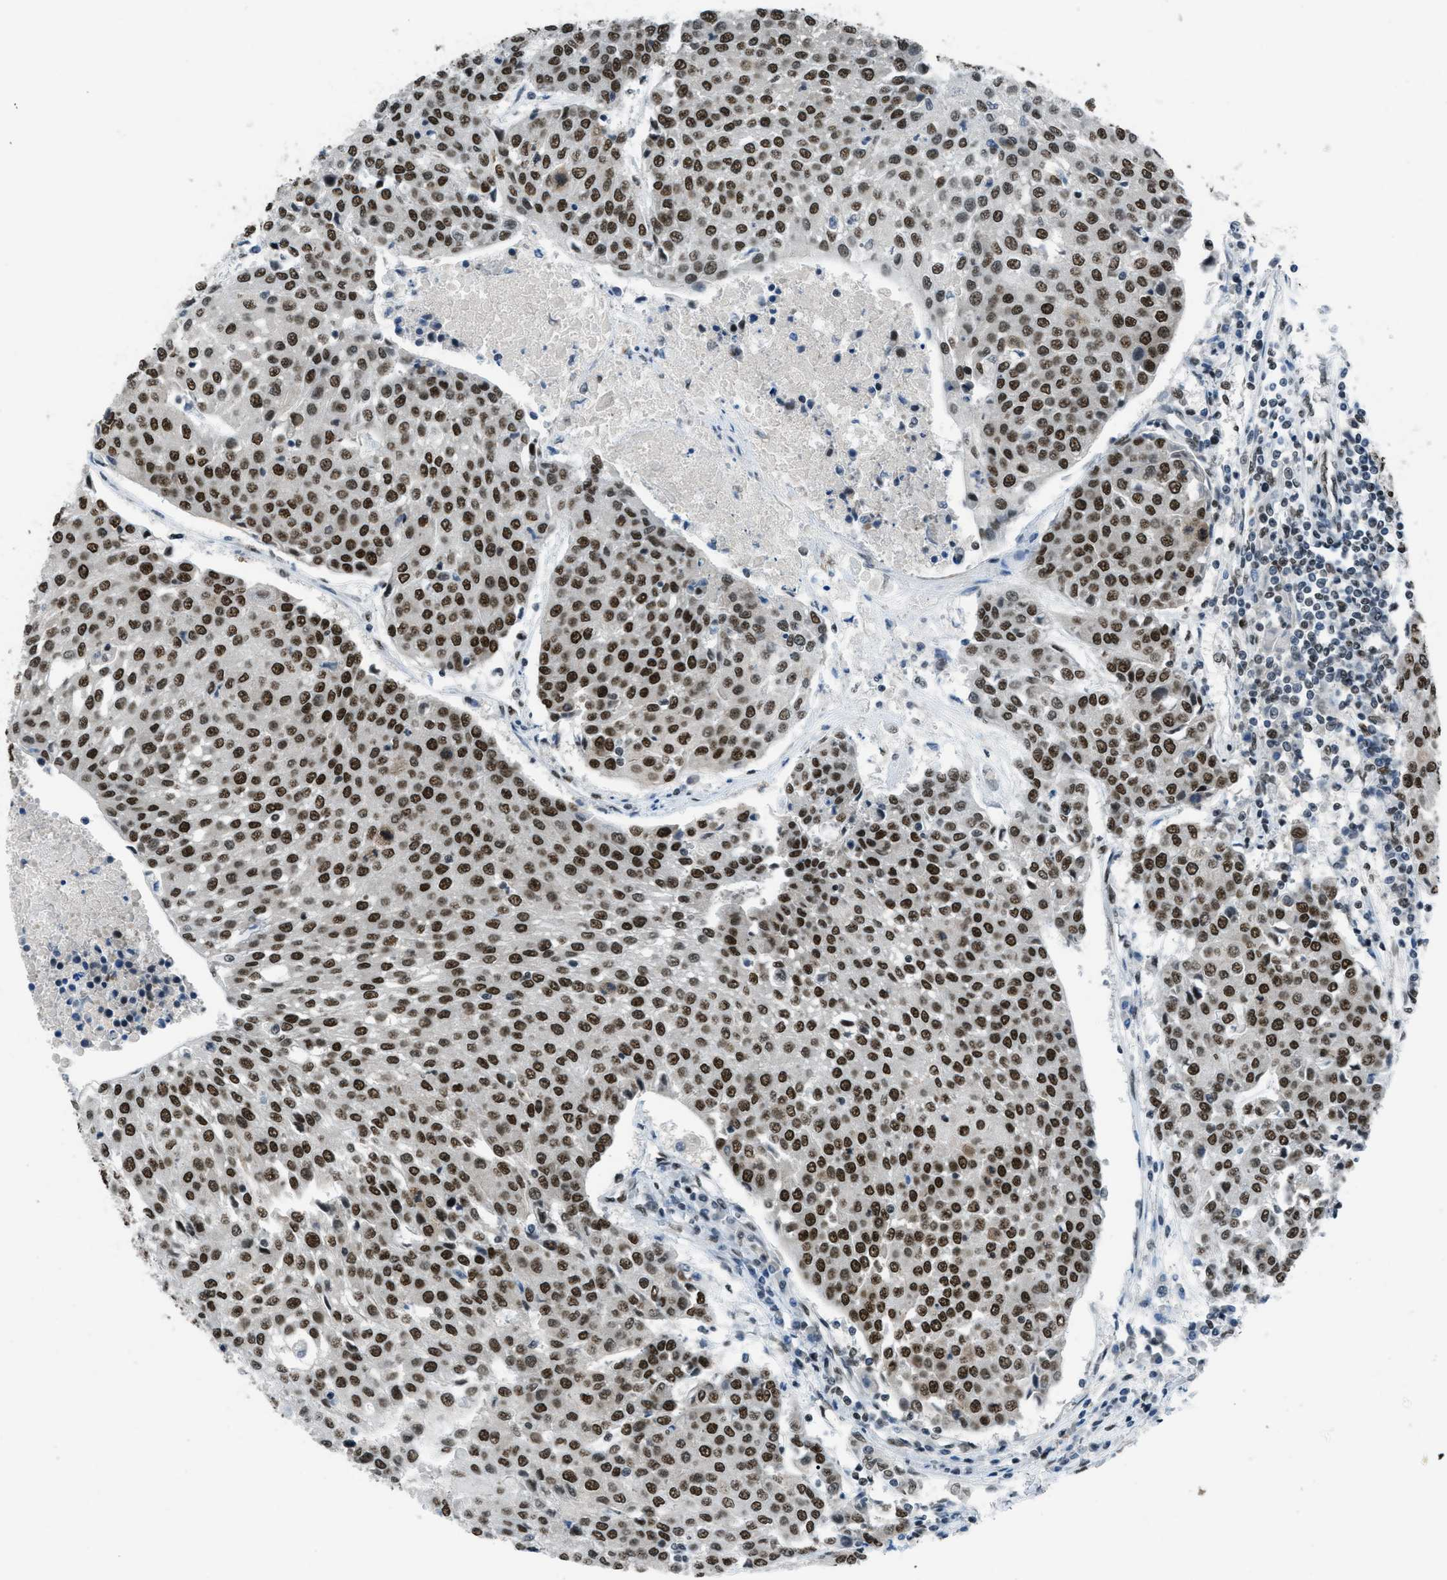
{"staining": {"intensity": "strong", "quantity": ">75%", "location": "nuclear"}, "tissue": "urothelial cancer", "cell_type": "Tumor cells", "image_type": "cancer", "snomed": [{"axis": "morphology", "description": "Urothelial carcinoma, High grade"}, {"axis": "topography", "description": "Urinary bladder"}], "caption": "This histopathology image exhibits immunohistochemistry (IHC) staining of human high-grade urothelial carcinoma, with high strong nuclear staining in about >75% of tumor cells.", "gene": "GATAD2B", "patient": {"sex": "female", "age": 85}}